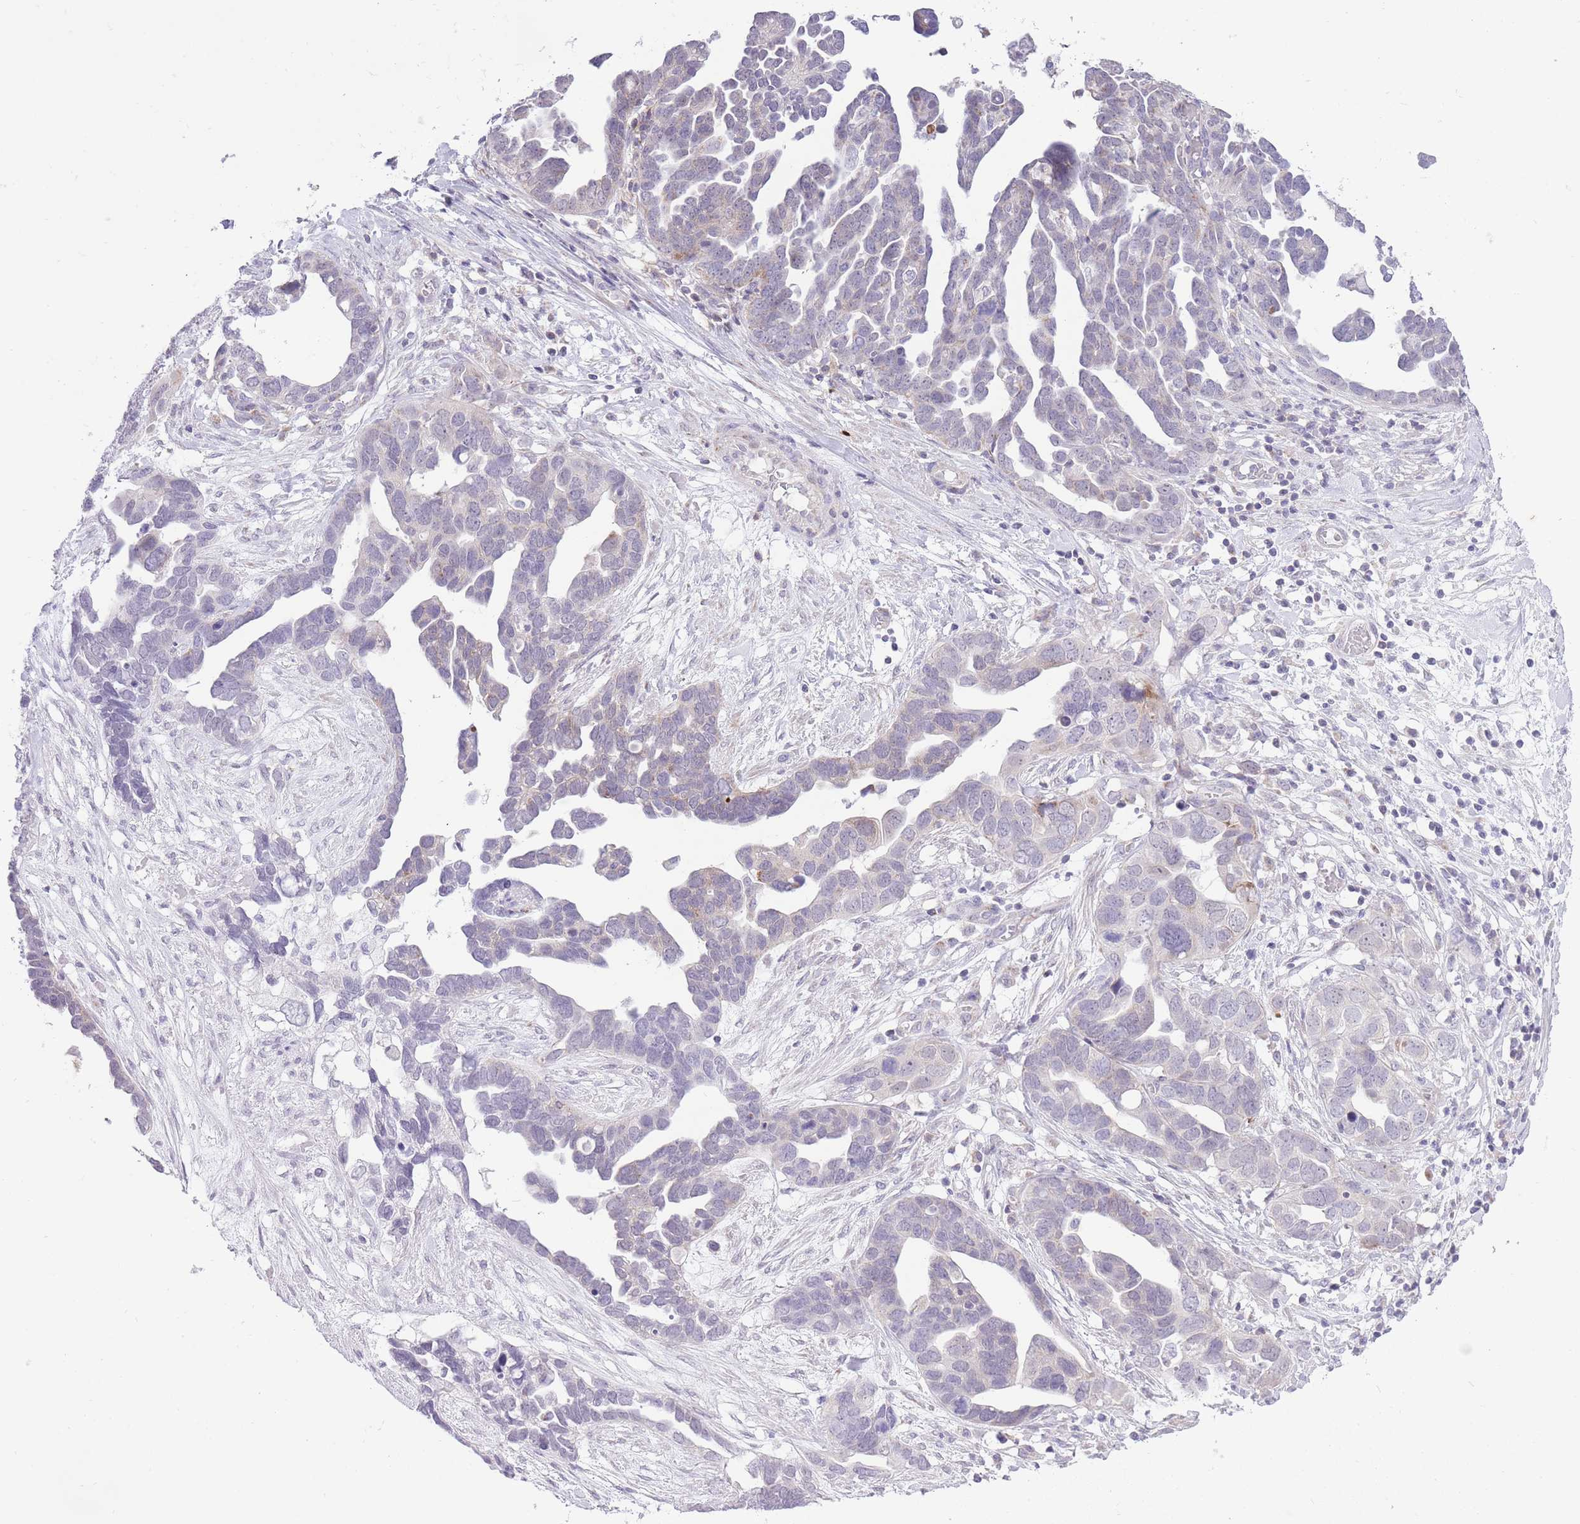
{"staining": {"intensity": "negative", "quantity": "none", "location": "none"}, "tissue": "ovarian cancer", "cell_type": "Tumor cells", "image_type": "cancer", "snomed": [{"axis": "morphology", "description": "Cystadenocarcinoma, serous, NOS"}, {"axis": "topography", "description": "Ovary"}], "caption": "This is an immunohistochemistry (IHC) image of ovarian cancer. There is no expression in tumor cells.", "gene": "DENND2D", "patient": {"sex": "female", "age": 54}}